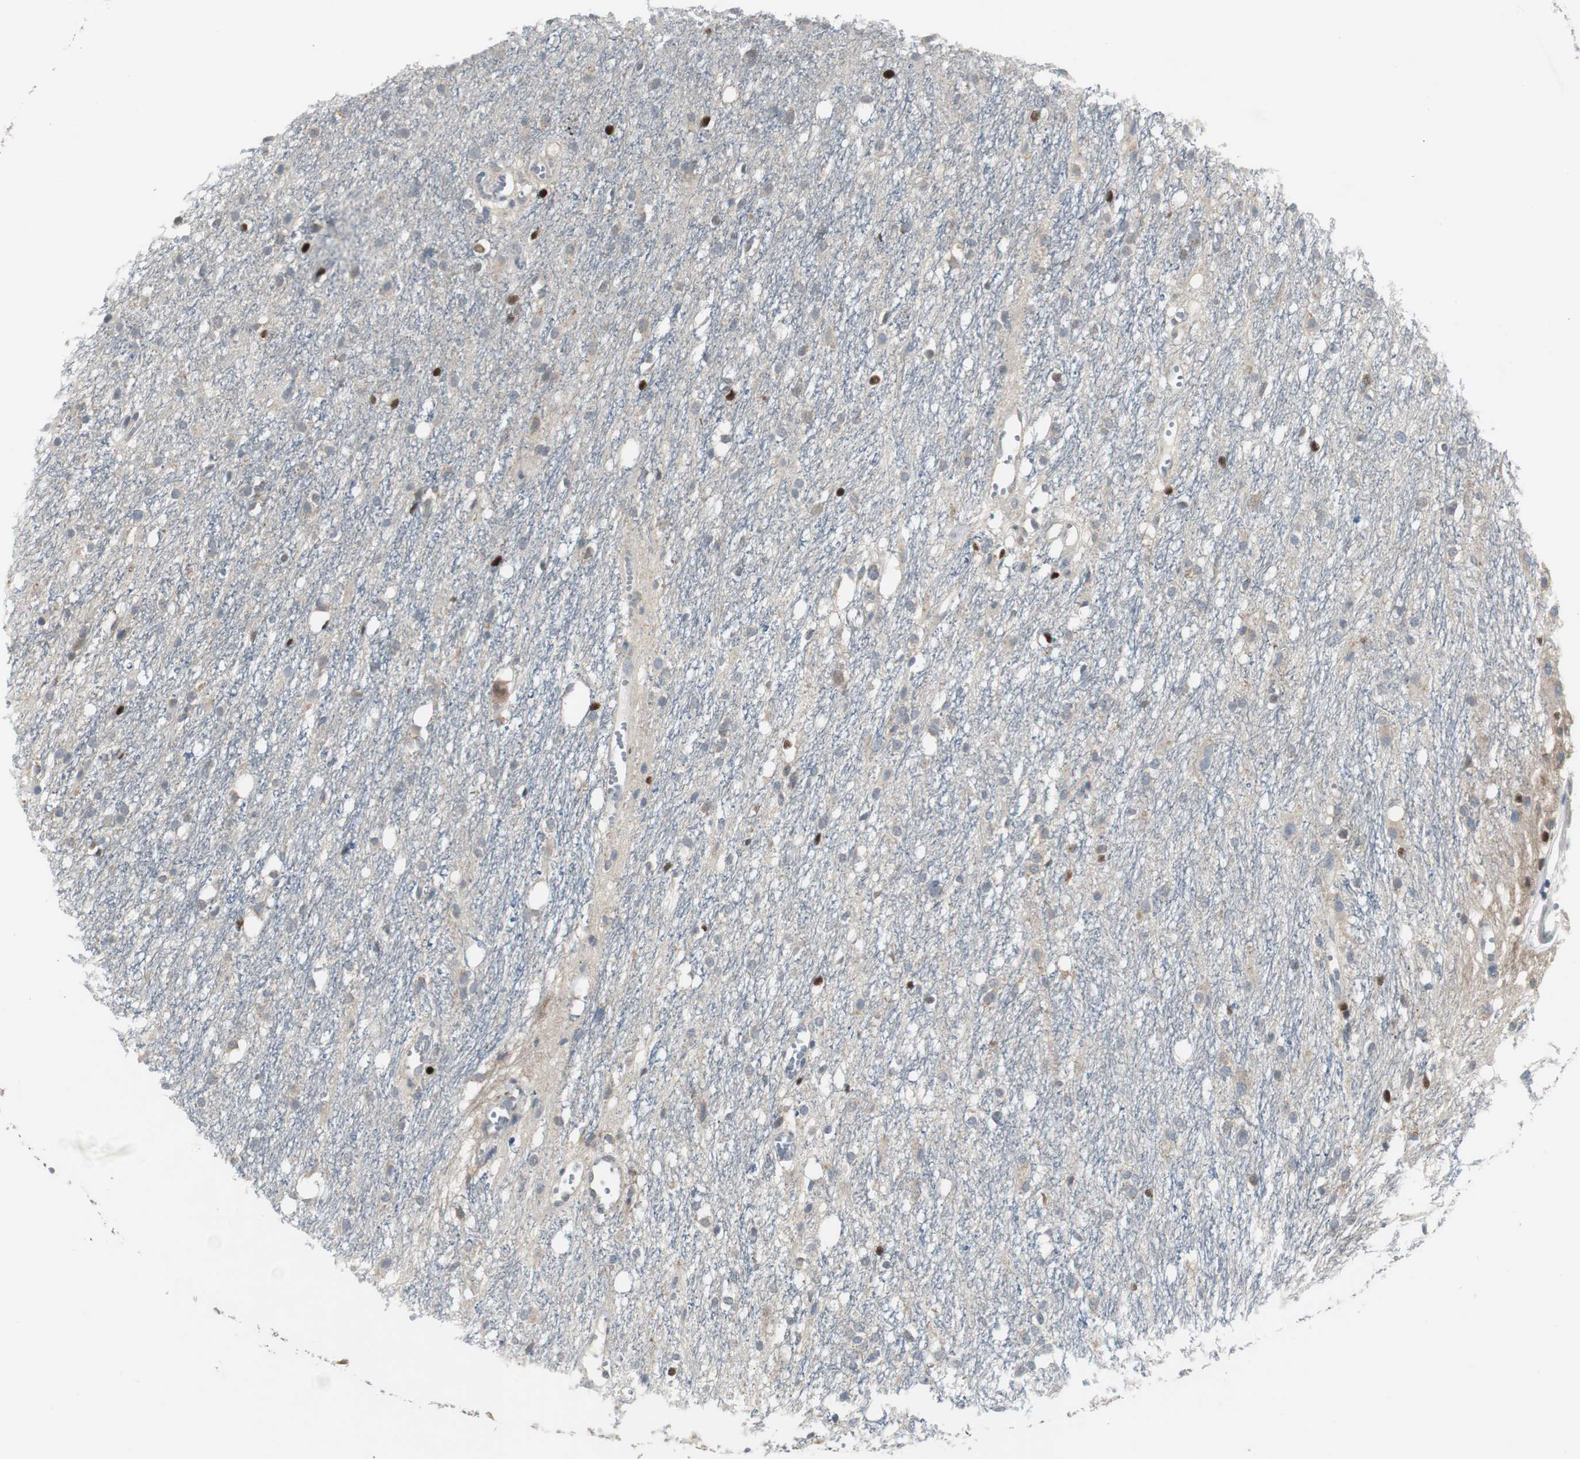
{"staining": {"intensity": "strong", "quantity": "25%-75%", "location": "nuclear"}, "tissue": "glioma", "cell_type": "Tumor cells", "image_type": "cancer", "snomed": [{"axis": "morphology", "description": "Glioma, malignant, High grade"}, {"axis": "topography", "description": "Brain"}], "caption": "Strong nuclear protein positivity is seen in approximately 25%-75% of tumor cells in malignant high-grade glioma.", "gene": "MYT1", "patient": {"sex": "female", "age": 59}}